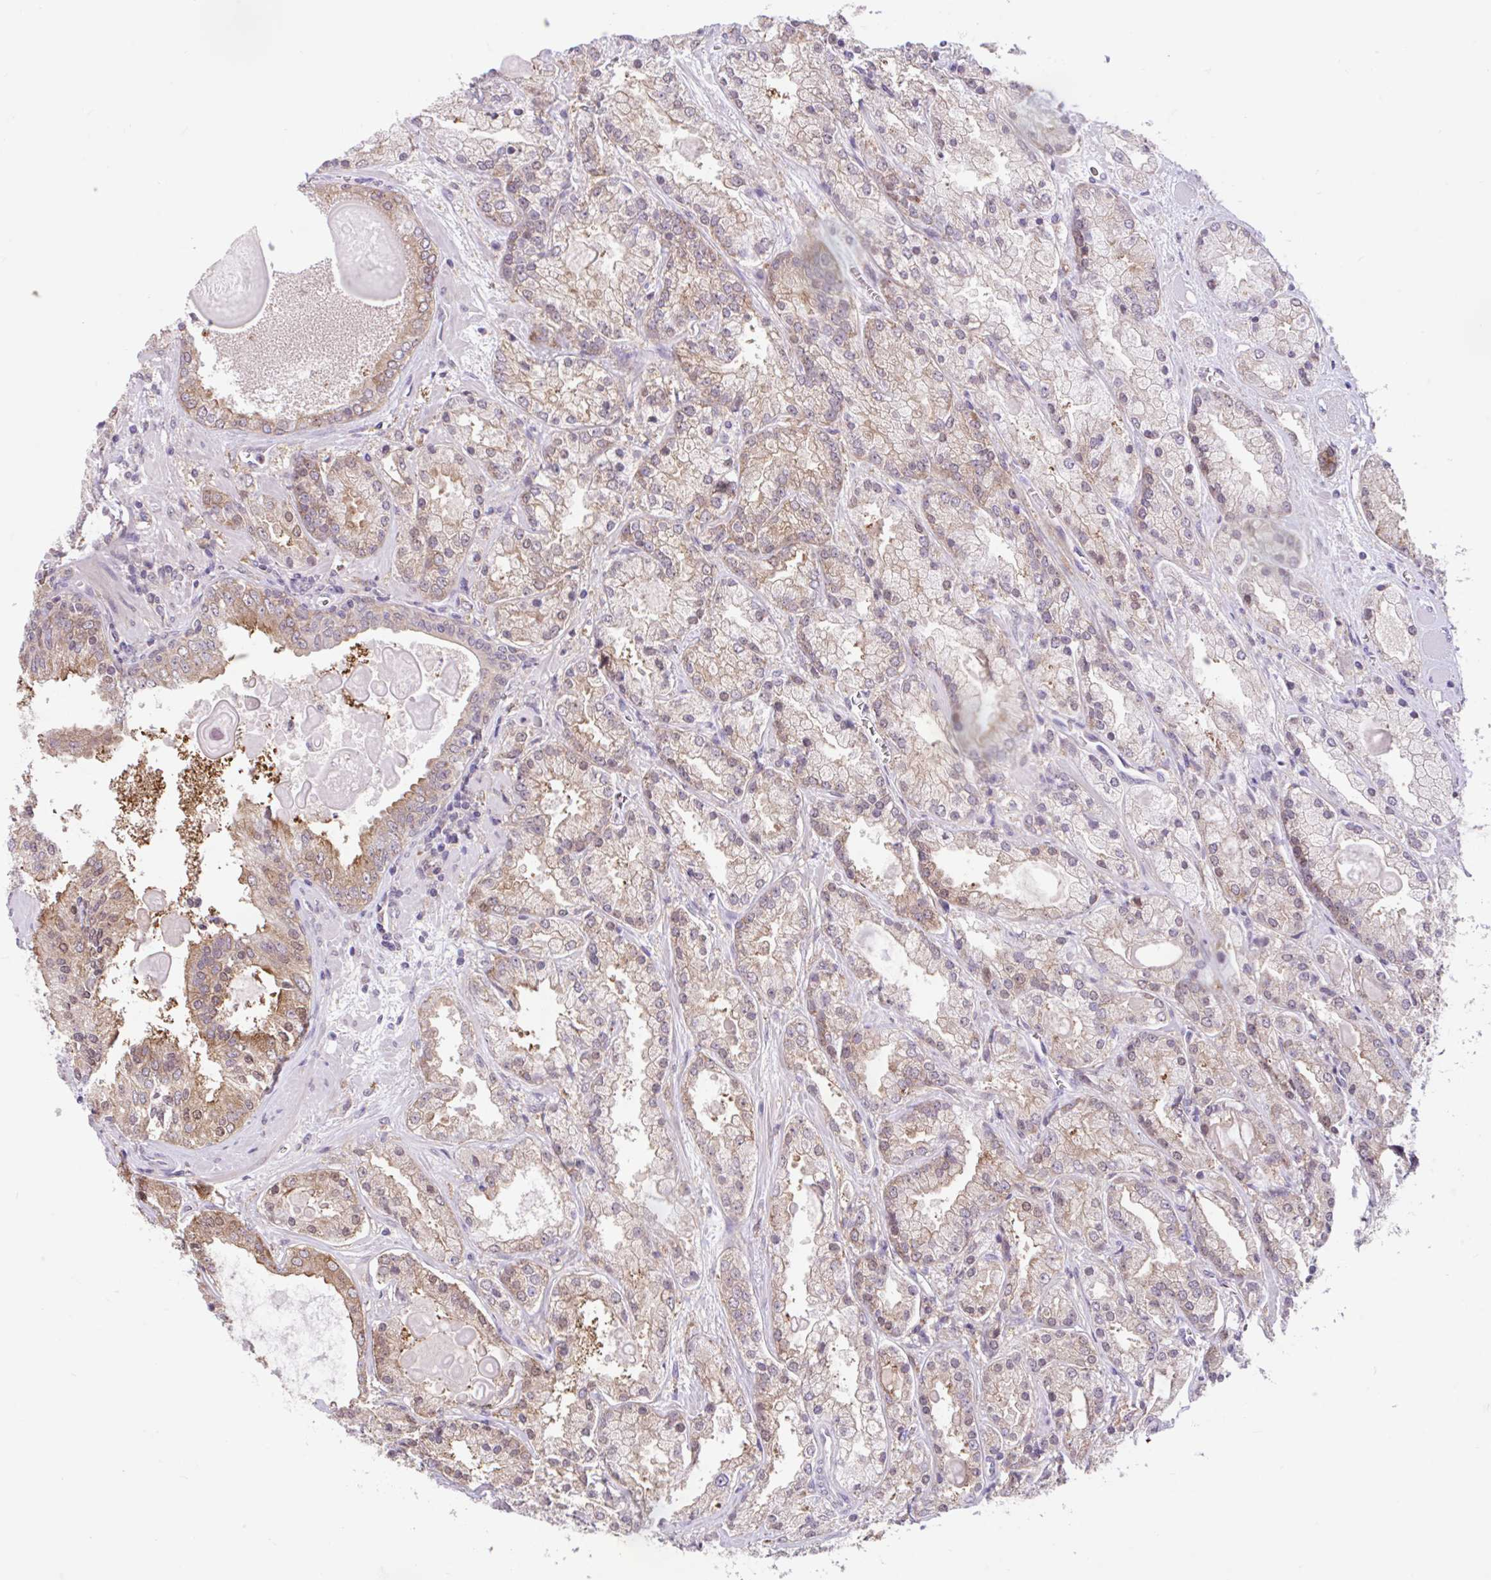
{"staining": {"intensity": "weak", "quantity": "25%-75%", "location": "cytoplasmic/membranous,nuclear"}, "tissue": "prostate cancer", "cell_type": "Tumor cells", "image_type": "cancer", "snomed": [{"axis": "morphology", "description": "Adenocarcinoma, High grade"}, {"axis": "topography", "description": "Prostate"}], "caption": "Prostate adenocarcinoma (high-grade) stained for a protein (brown) exhibits weak cytoplasmic/membranous and nuclear positive expression in about 25%-75% of tumor cells.", "gene": "RALBP1", "patient": {"sex": "male", "age": 67}}